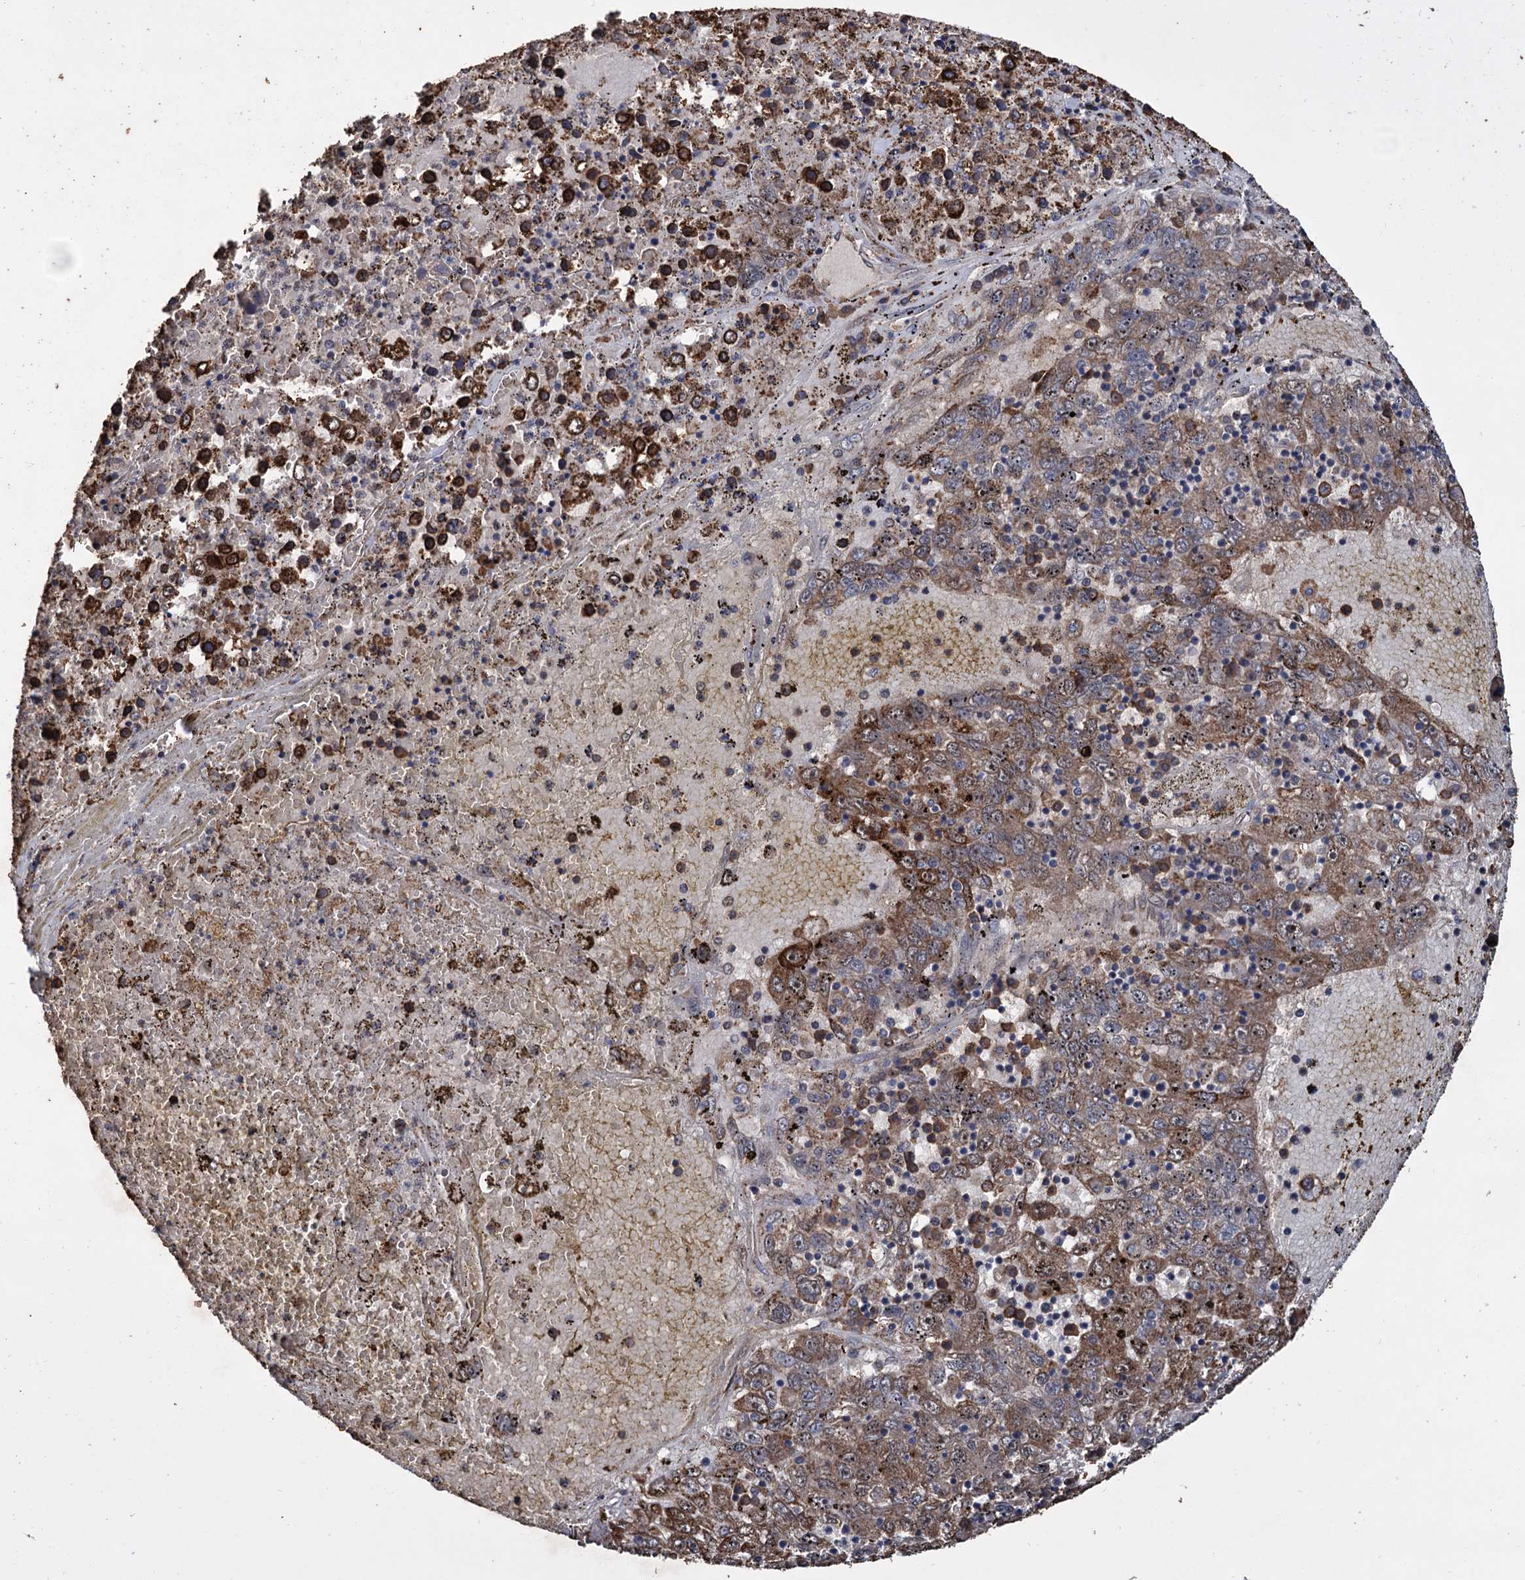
{"staining": {"intensity": "moderate", "quantity": ">75%", "location": "cytoplasmic/membranous"}, "tissue": "liver cancer", "cell_type": "Tumor cells", "image_type": "cancer", "snomed": [{"axis": "morphology", "description": "Carcinoma, Hepatocellular, NOS"}, {"axis": "topography", "description": "Liver"}], "caption": "Hepatocellular carcinoma (liver) stained with IHC reveals moderate cytoplasmic/membranous expression in approximately >75% of tumor cells.", "gene": "TBC1D12", "patient": {"sex": "male", "age": 49}}